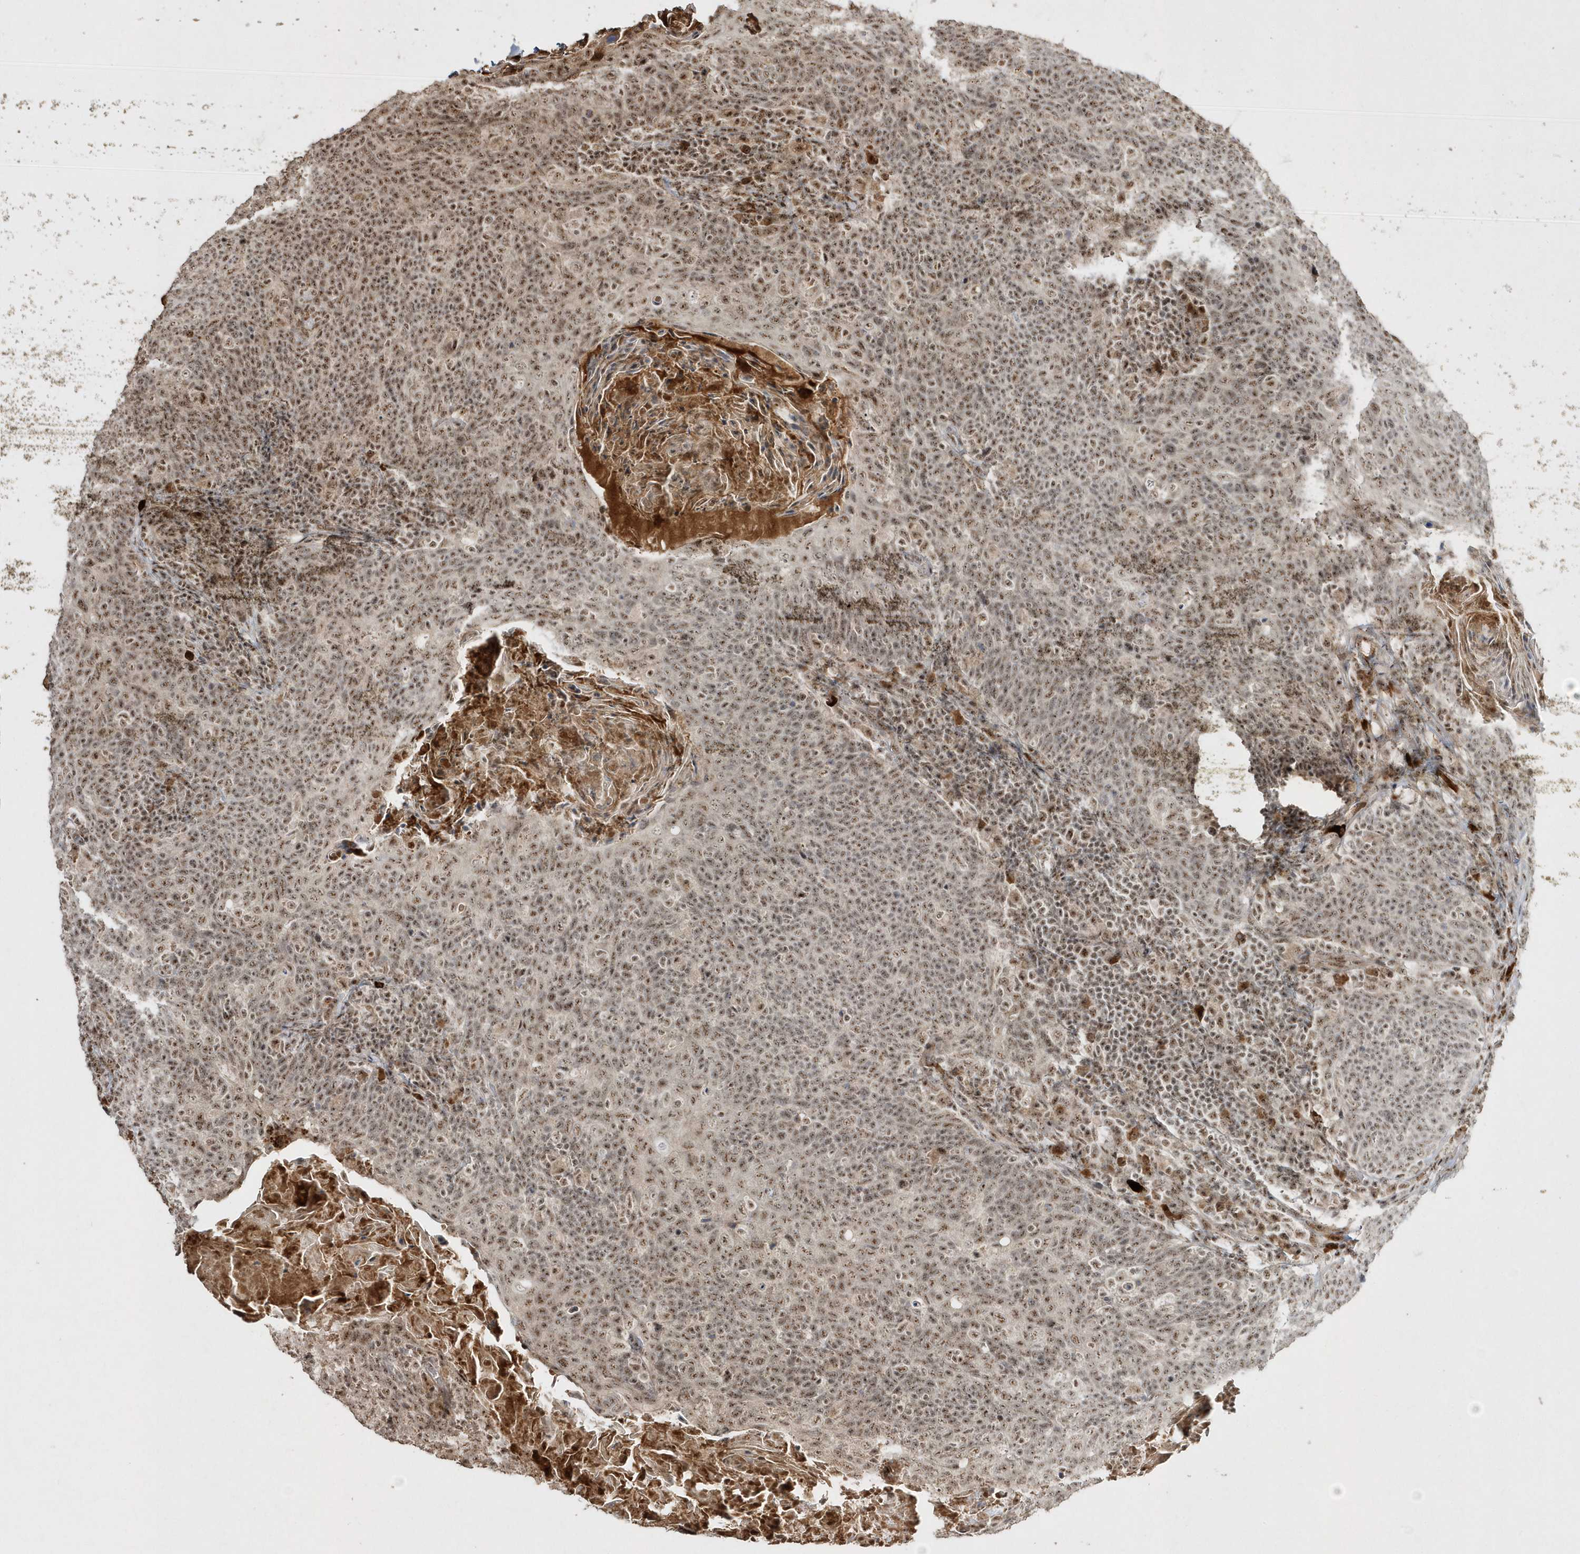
{"staining": {"intensity": "moderate", "quantity": ">75%", "location": "nuclear"}, "tissue": "head and neck cancer", "cell_type": "Tumor cells", "image_type": "cancer", "snomed": [{"axis": "morphology", "description": "Squamous cell carcinoma, NOS"}, {"axis": "morphology", "description": "Squamous cell carcinoma, metastatic, NOS"}, {"axis": "topography", "description": "Lymph node"}, {"axis": "topography", "description": "Head-Neck"}], "caption": "Immunohistochemistry of human head and neck cancer demonstrates medium levels of moderate nuclear positivity in approximately >75% of tumor cells. The protein of interest is shown in brown color, while the nuclei are stained blue.", "gene": "POLR3B", "patient": {"sex": "male", "age": 62}}